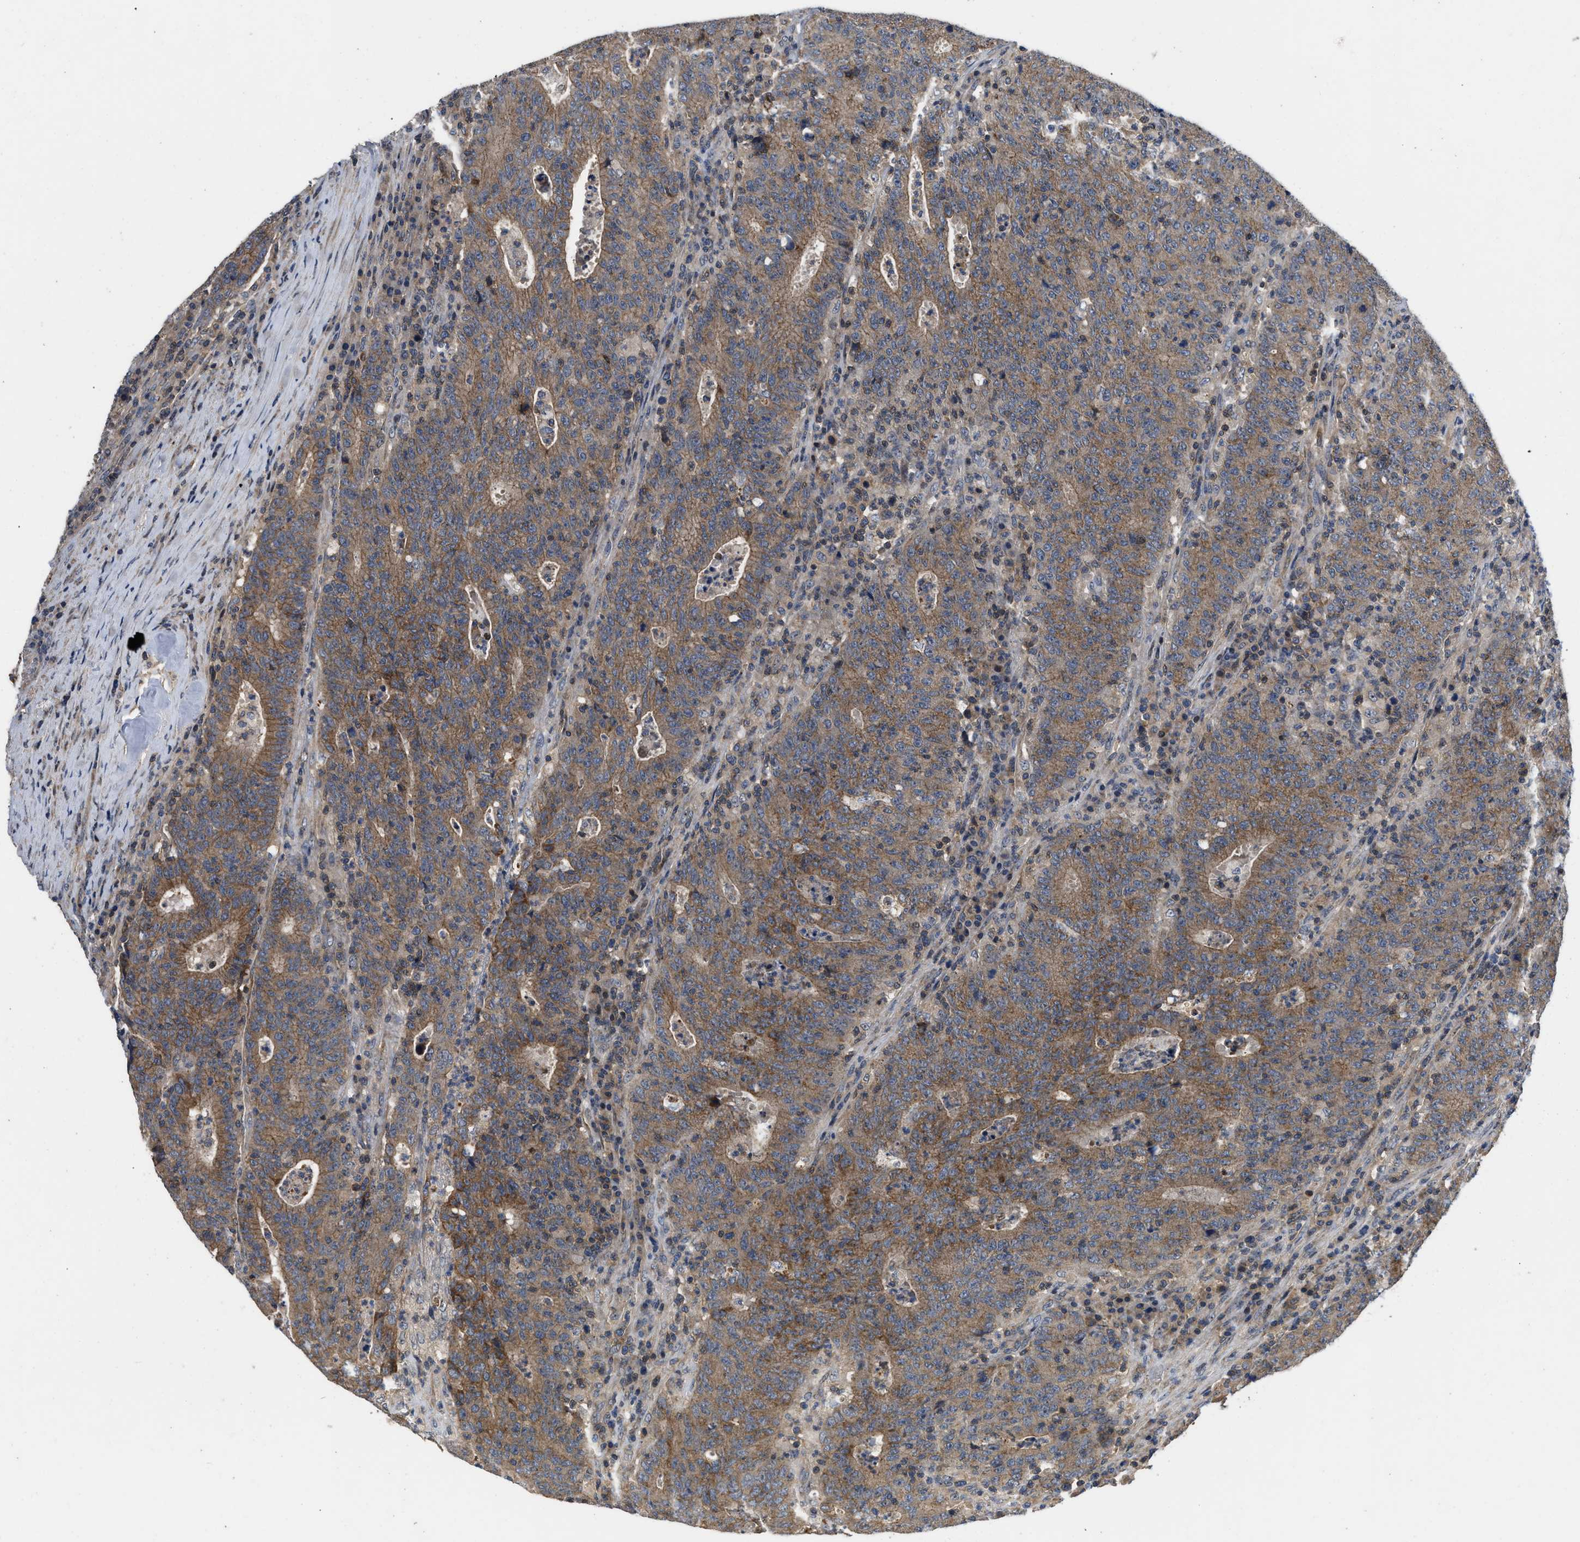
{"staining": {"intensity": "moderate", "quantity": ">75%", "location": "cytoplasmic/membranous"}, "tissue": "colorectal cancer", "cell_type": "Tumor cells", "image_type": "cancer", "snomed": [{"axis": "morphology", "description": "Adenocarcinoma, NOS"}, {"axis": "topography", "description": "Colon"}], "caption": "High-power microscopy captured an immunohistochemistry photomicrograph of adenocarcinoma (colorectal), revealing moderate cytoplasmic/membranous positivity in approximately >75% of tumor cells.", "gene": "PRDM14", "patient": {"sex": "female", "age": 75}}